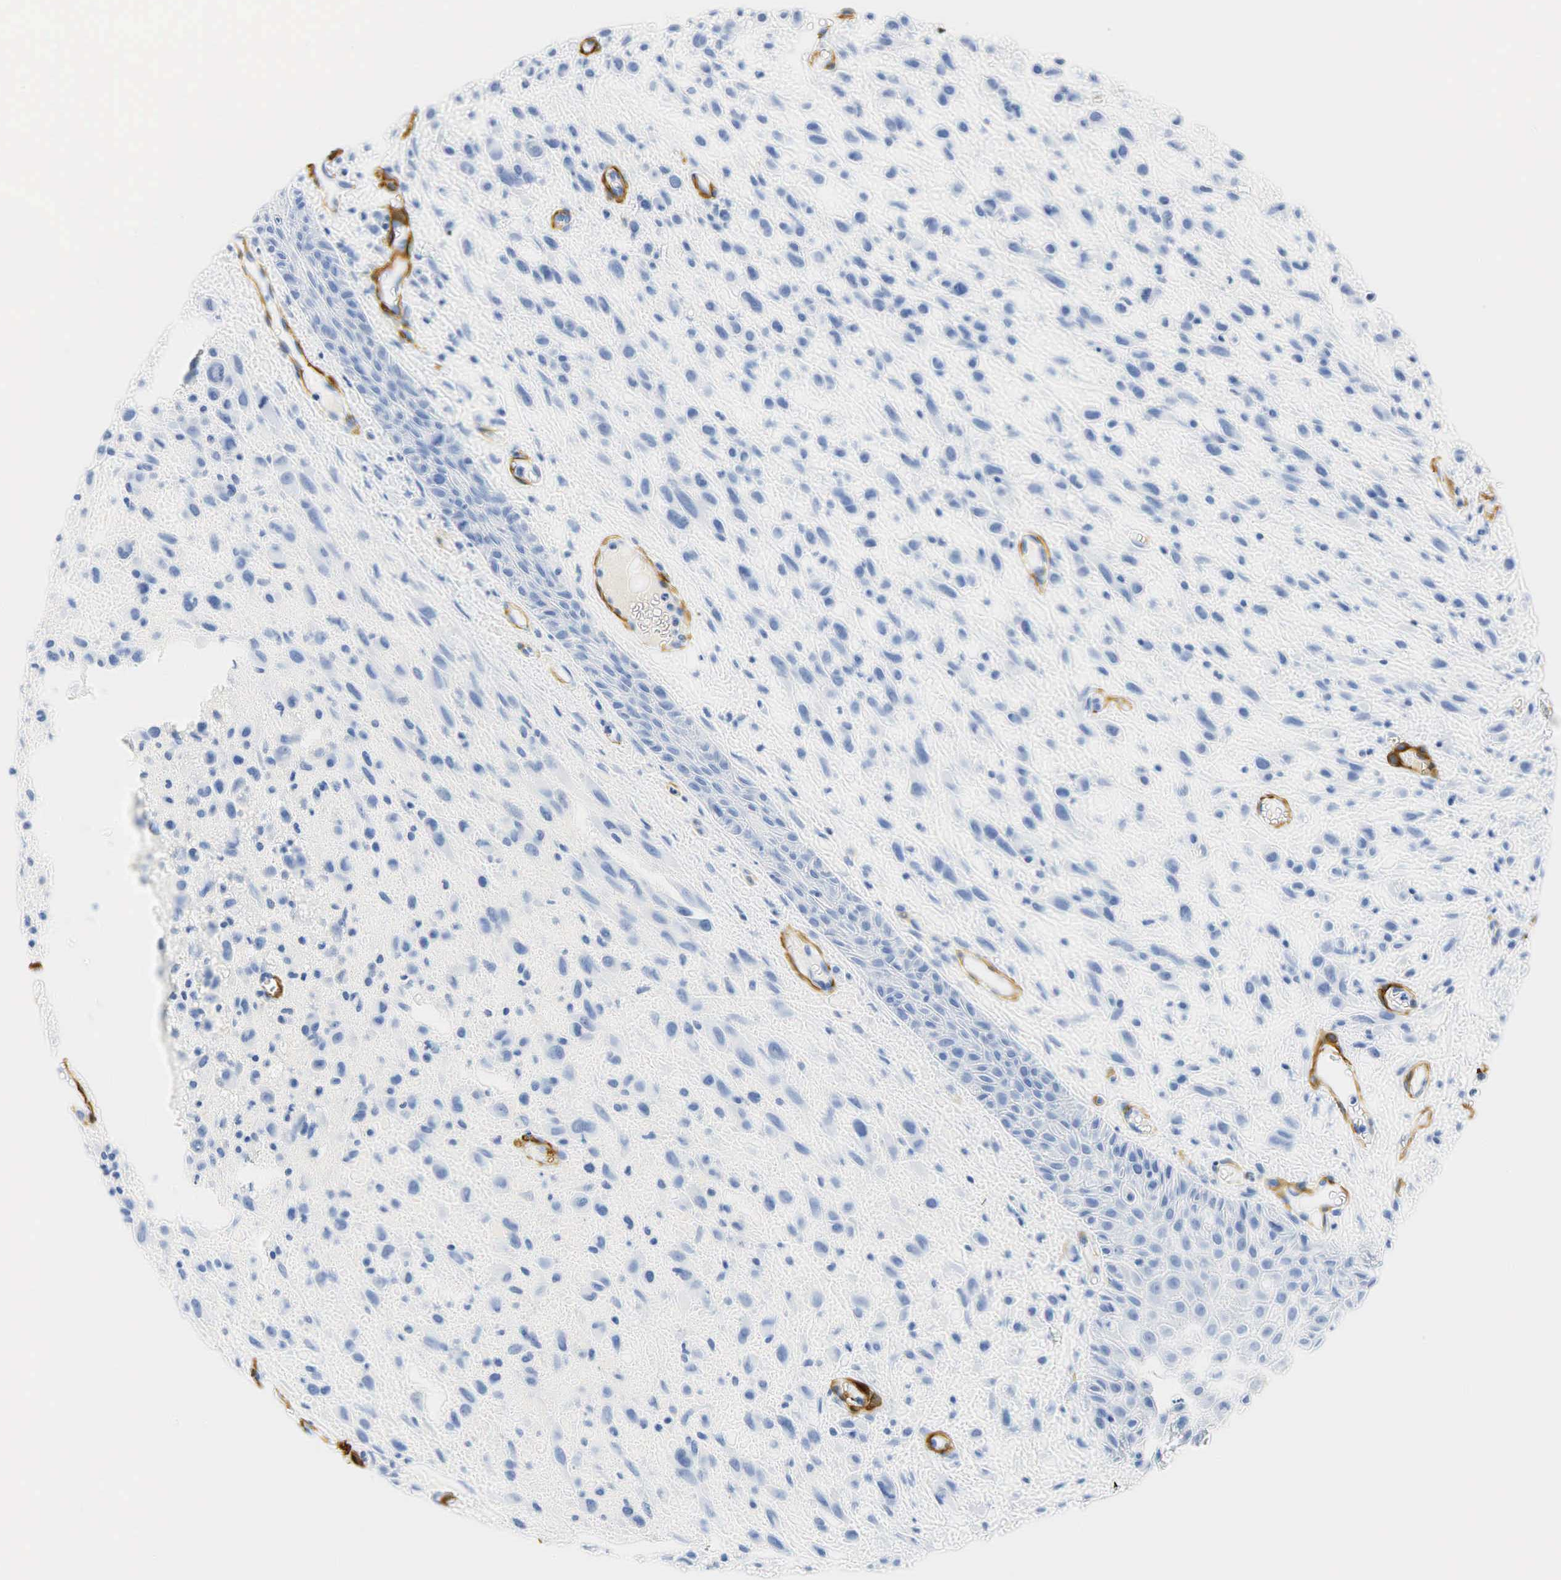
{"staining": {"intensity": "negative", "quantity": "none", "location": "none"}, "tissue": "melanoma", "cell_type": "Tumor cells", "image_type": "cancer", "snomed": [{"axis": "morphology", "description": "Malignant melanoma, NOS"}, {"axis": "topography", "description": "Skin"}], "caption": "A histopathology image of melanoma stained for a protein demonstrates no brown staining in tumor cells. (Stains: DAB (3,3'-diaminobenzidine) immunohistochemistry (IHC) with hematoxylin counter stain, Microscopy: brightfield microscopy at high magnification).", "gene": "ACTA1", "patient": {"sex": "male", "age": 51}}